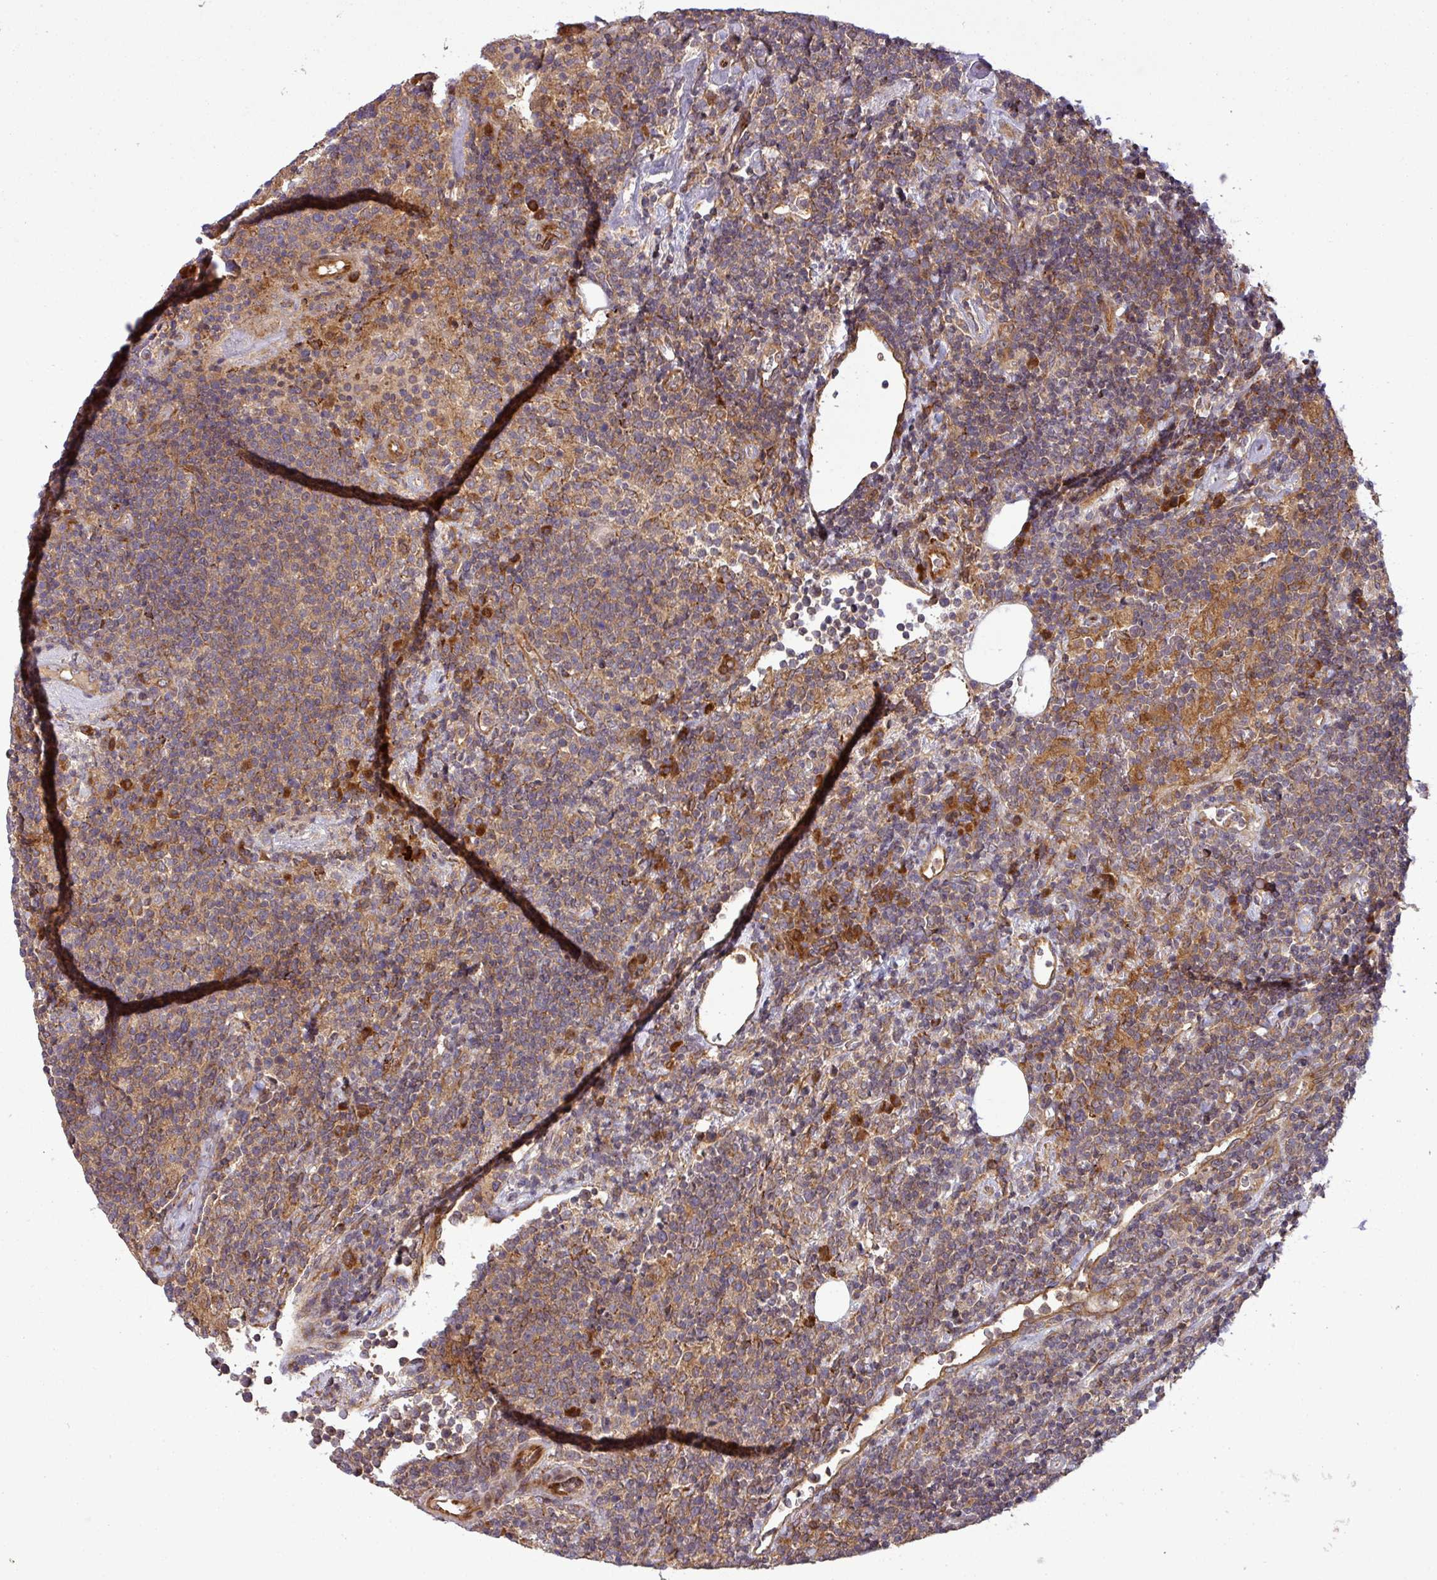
{"staining": {"intensity": "weak", "quantity": ">75%", "location": "cytoplasmic/membranous"}, "tissue": "lymphoma", "cell_type": "Tumor cells", "image_type": "cancer", "snomed": [{"axis": "morphology", "description": "Malignant lymphoma, non-Hodgkin's type, High grade"}, {"axis": "topography", "description": "Lymph node"}], "caption": "The micrograph displays a brown stain indicating the presence of a protein in the cytoplasmic/membranous of tumor cells in high-grade malignant lymphoma, non-Hodgkin's type.", "gene": "ART1", "patient": {"sex": "male", "age": 61}}